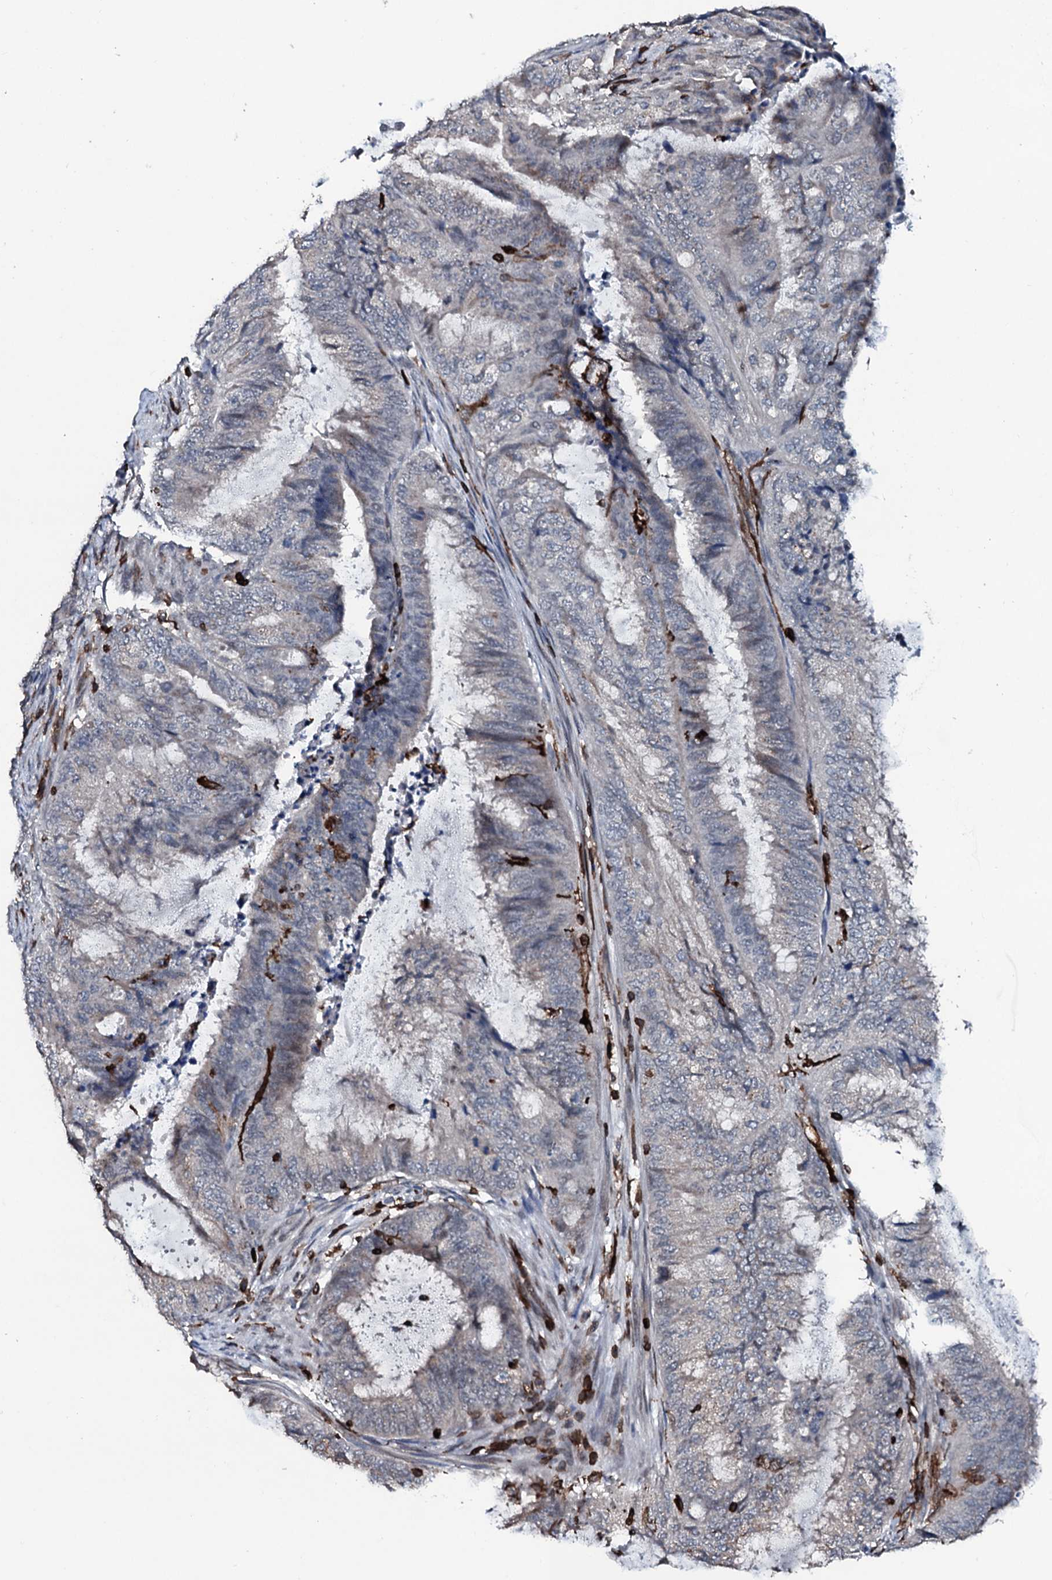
{"staining": {"intensity": "negative", "quantity": "none", "location": "none"}, "tissue": "endometrial cancer", "cell_type": "Tumor cells", "image_type": "cancer", "snomed": [{"axis": "morphology", "description": "Adenocarcinoma, NOS"}, {"axis": "topography", "description": "Endometrium"}], "caption": "Immunohistochemical staining of human adenocarcinoma (endometrial) reveals no significant expression in tumor cells. Nuclei are stained in blue.", "gene": "OGFOD2", "patient": {"sex": "female", "age": 51}}